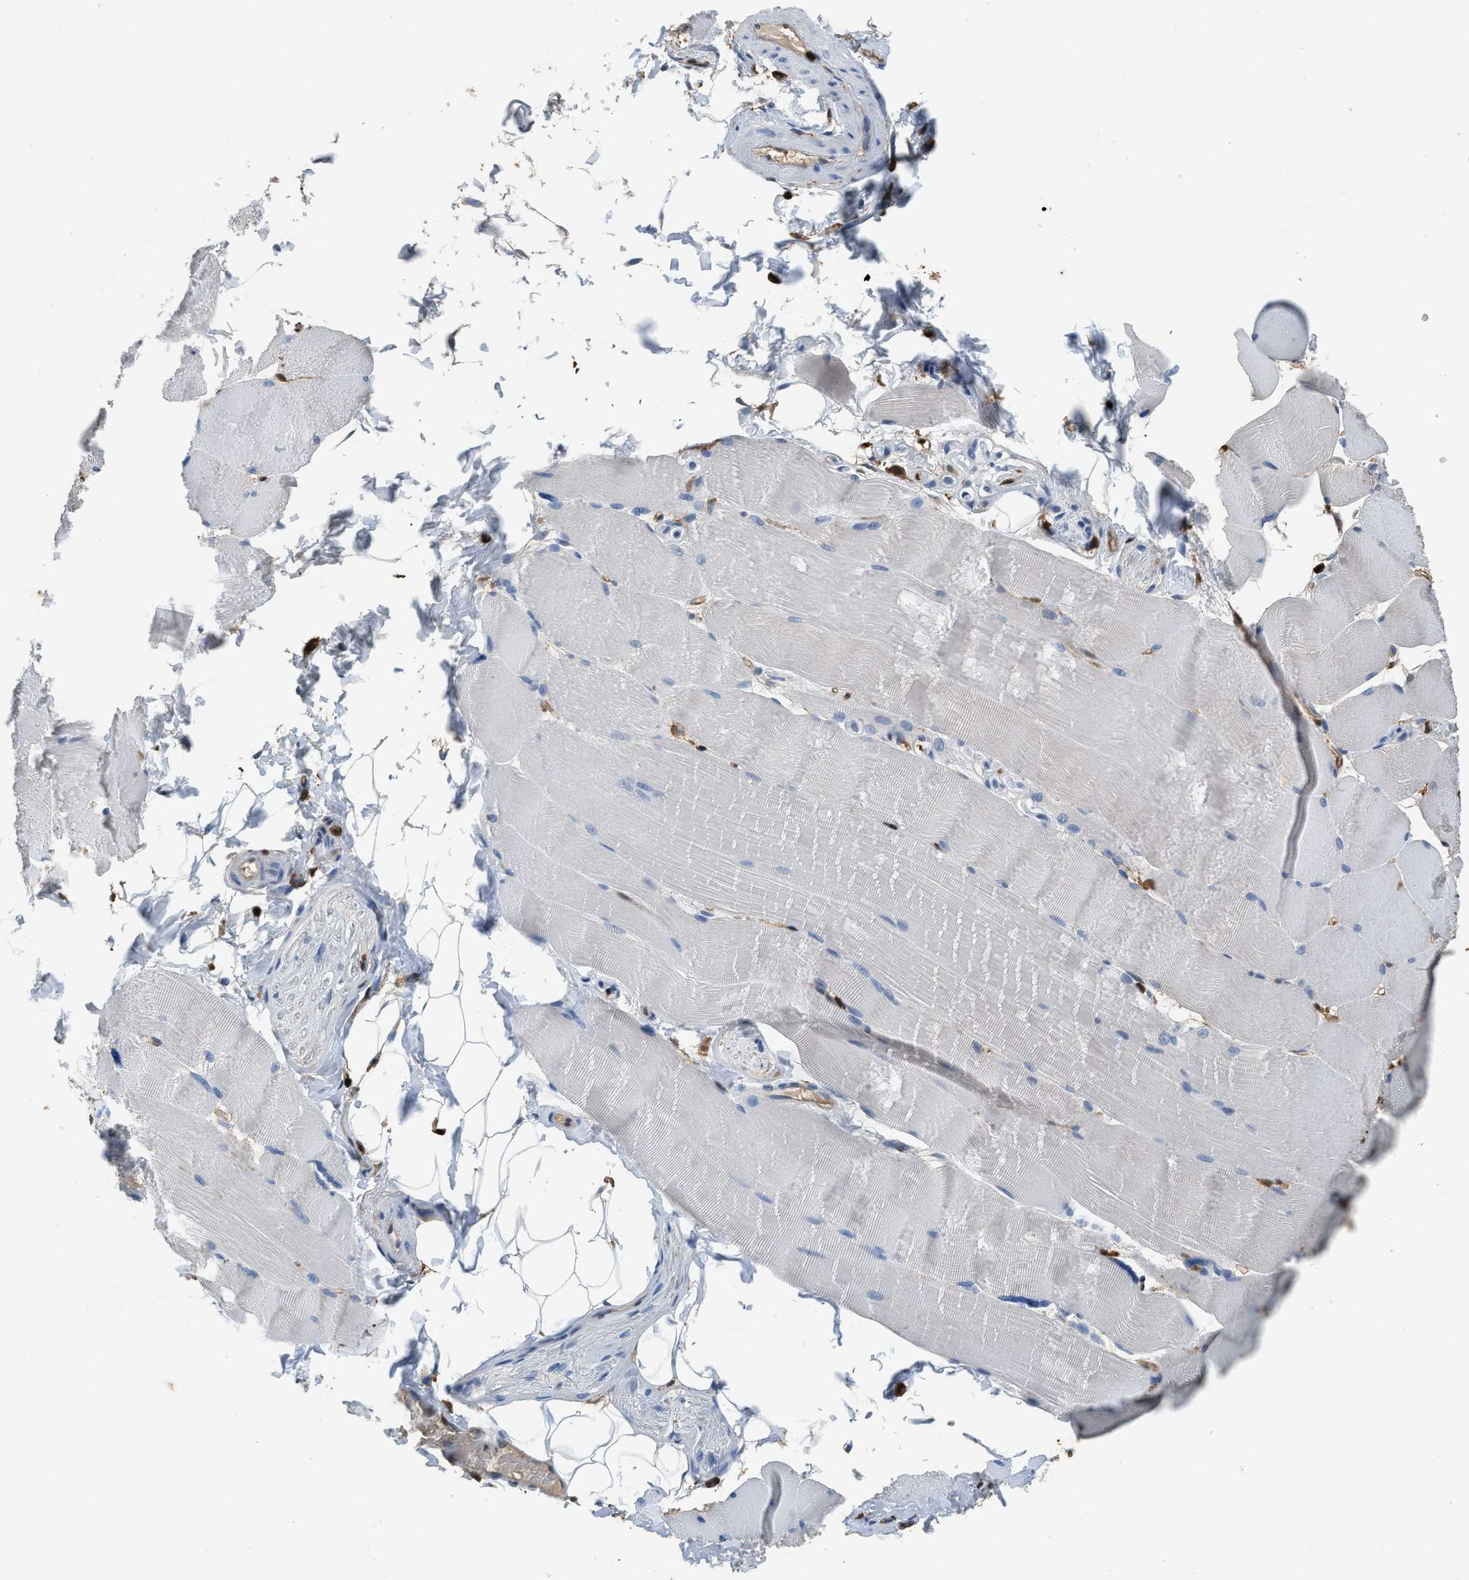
{"staining": {"intensity": "negative", "quantity": "none", "location": "none"}, "tissue": "skeletal muscle", "cell_type": "Myocytes", "image_type": "normal", "snomed": [{"axis": "morphology", "description": "Normal tissue, NOS"}, {"axis": "topography", "description": "Skin"}, {"axis": "topography", "description": "Skeletal muscle"}], "caption": "High power microscopy photomicrograph of an immunohistochemistry (IHC) photomicrograph of benign skeletal muscle, revealing no significant positivity in myocytes. (DAB immunohistochemistry visualized using brightfield microscopy, high magnification).", "gene": "ARHGDIB", "patient": {"sex": "male", "age": 83}}